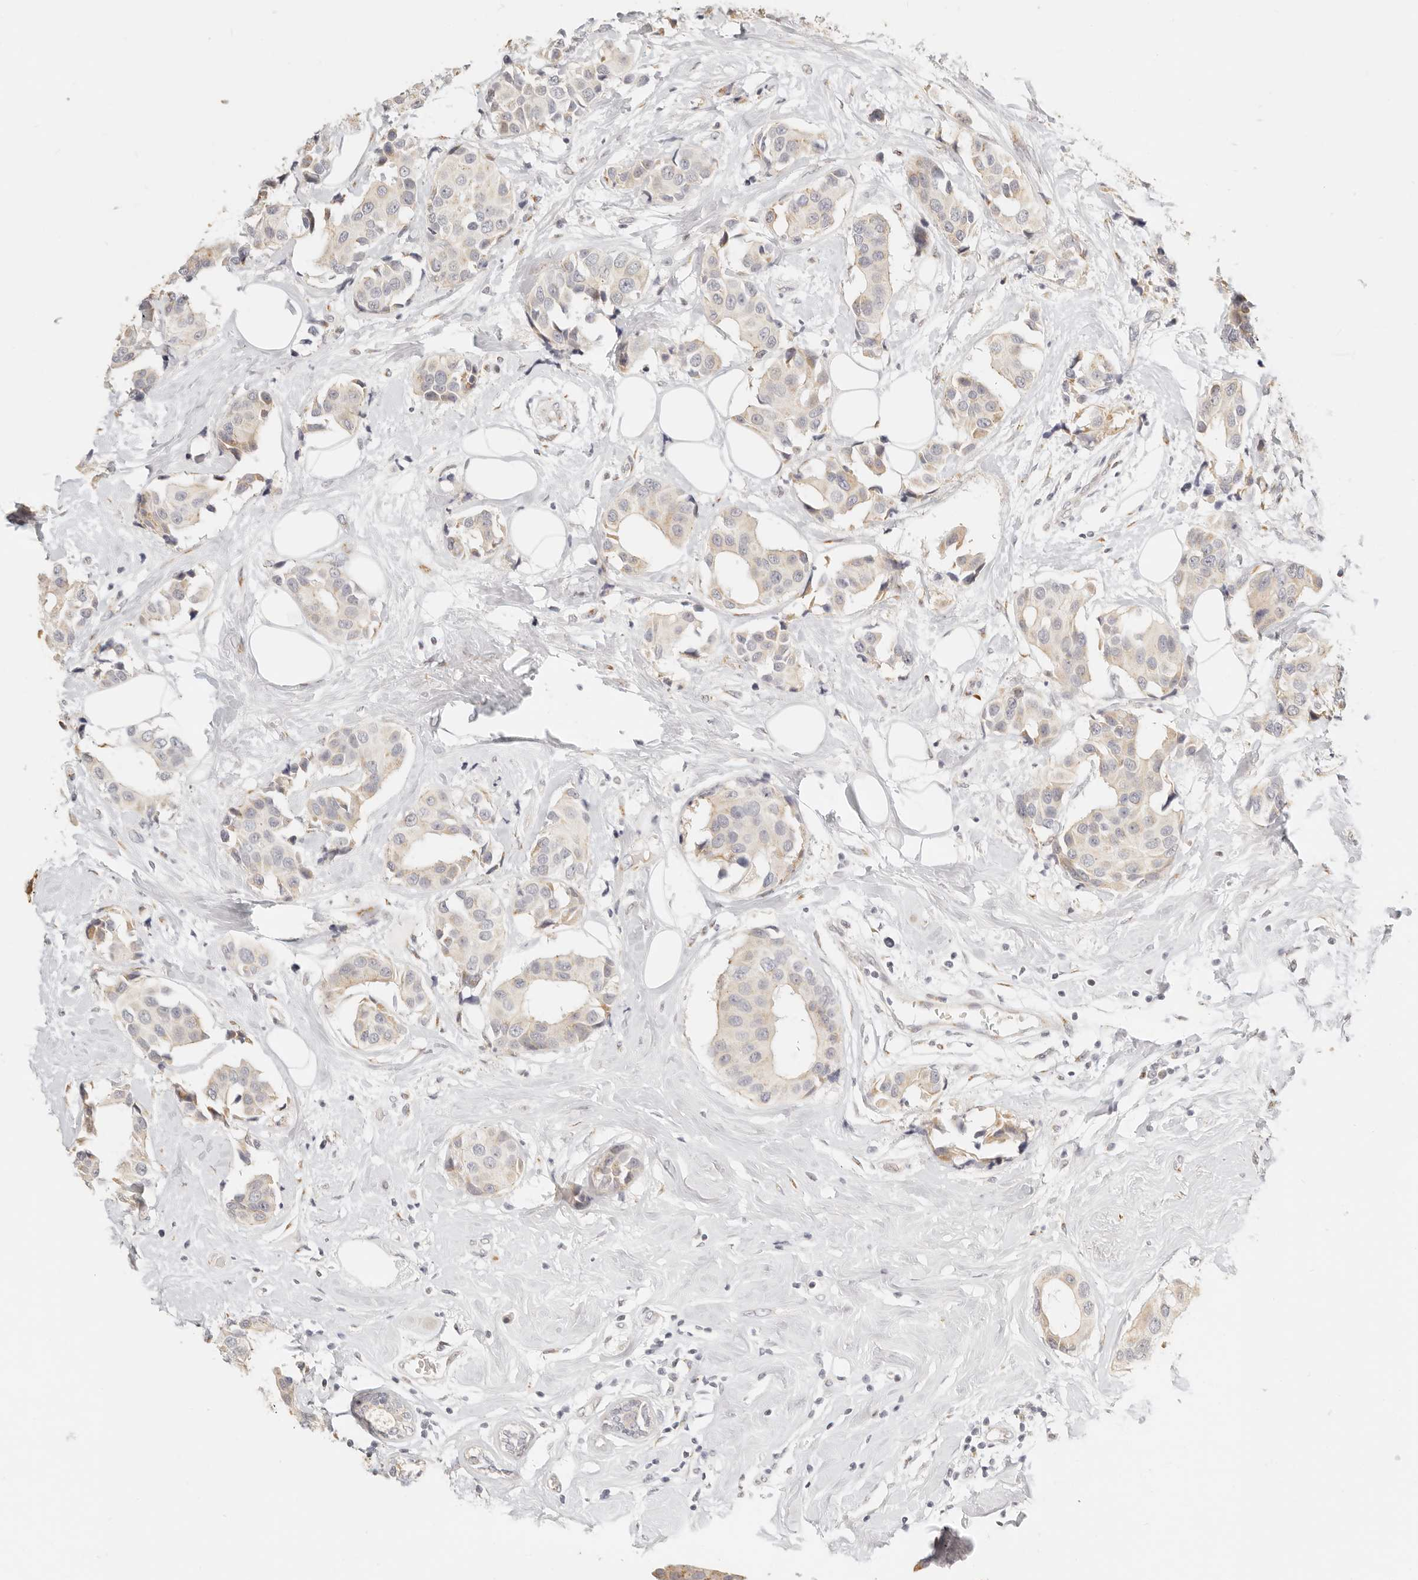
{"staining": {"intensity": "negative", "quantity": "none", "location": "none"}, "tissue": "breast cancer", "cell_type": "Tumor cells", "image_type": "cancer", "snomed": [{"axis": "morphology", "description": "Normal tissue, NOS"}, {"axis": "morphology", "description": "Duct carcinoma"}, {"axis": "topography", "description": "Breast"}], "caption": "Immunohistochemical staining of human breast cancer displays no significant staining in tumor cells.", "gene": "FAM20B", "patient": {"sex": "female", "age": 39}}